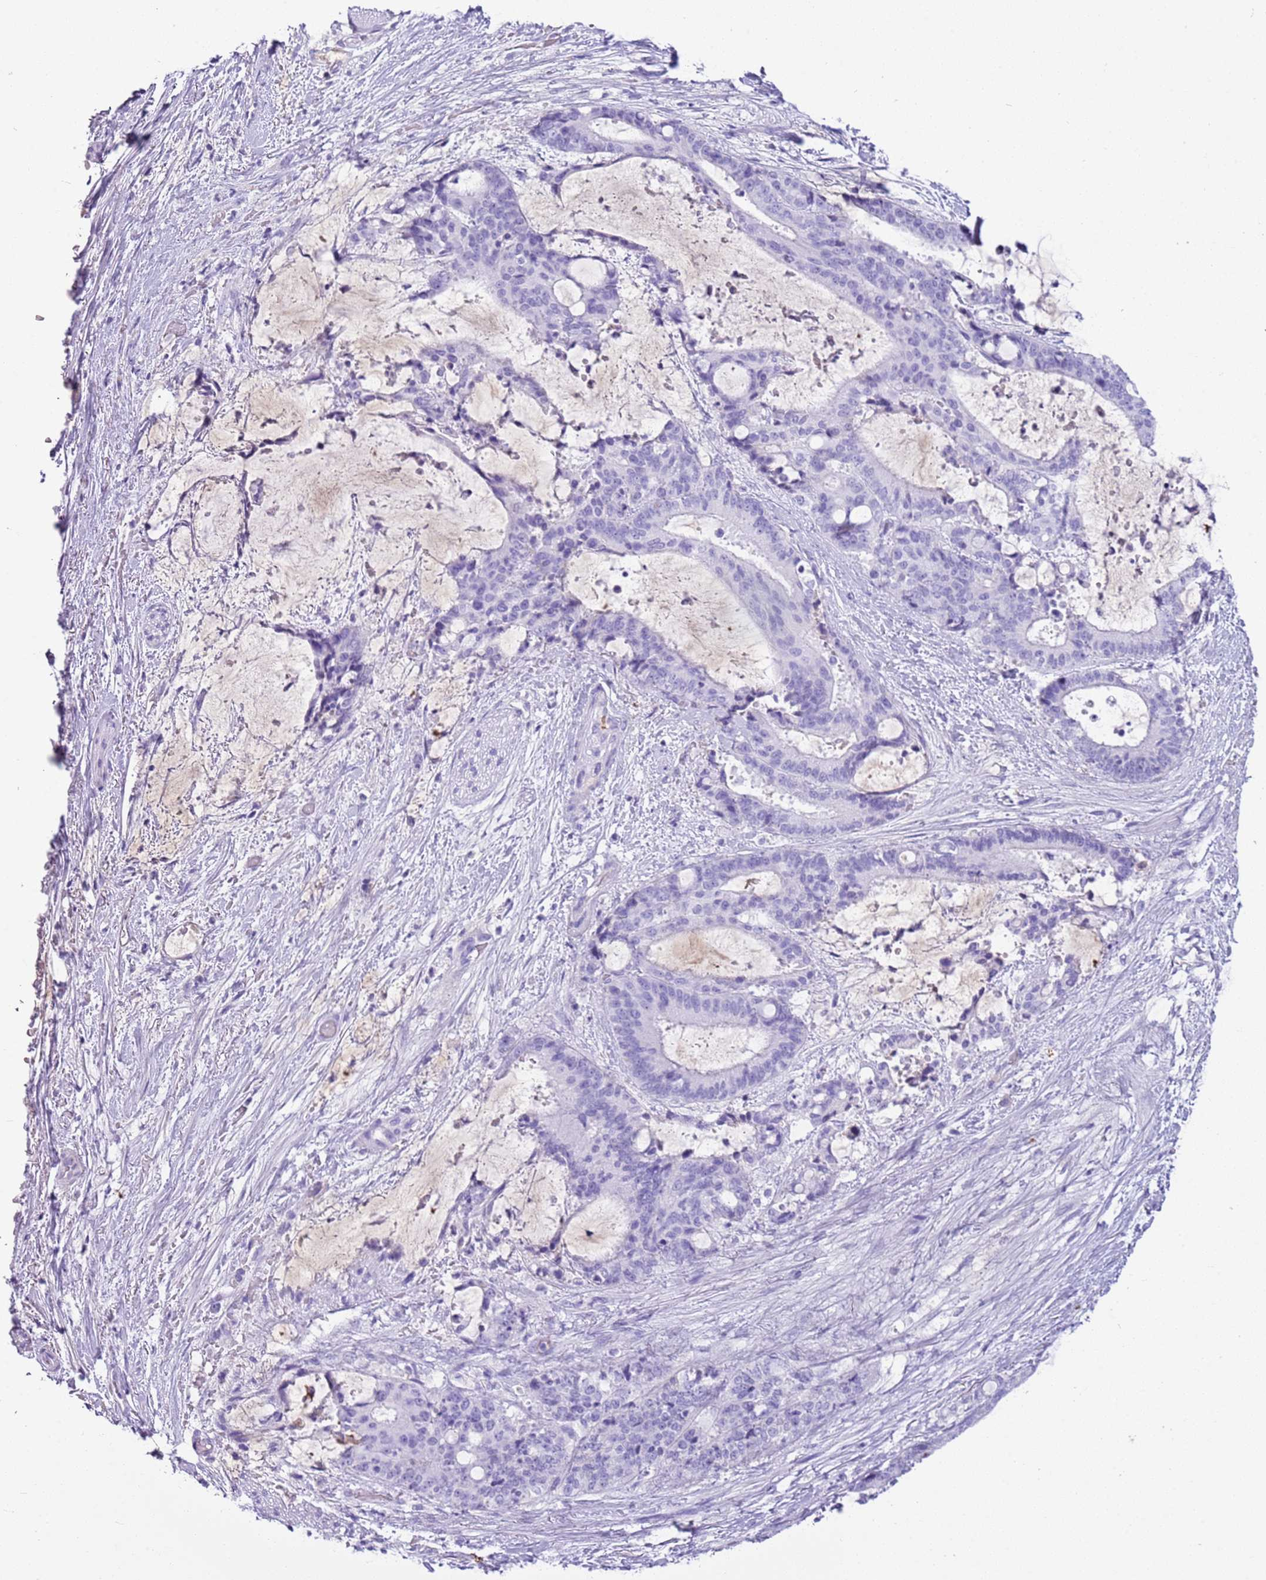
{"staining": {"intensity": "negative", "quantity": "none", "location": "none"}, "tissue": "liver cancer", "cell_type": "Tumor cells", "image_type": "cancer", "snomed": [{"axis": "morphology", "description": "Normal tissue, NOS"}, {"axis": "morphology", "description": "Cholangiocarcinoma"}, {"axis": "topography", "description": "Liver"}, {"axis": "topography", "description": "Peripheral nerve tissue"}], "caption": "This is an IHC micrograph of human liver cholangiocarcinoma. There is no staining in tumor cells.", "gene": "IGKV3D-11", "patient": {"sex": "female", "age": 73}}